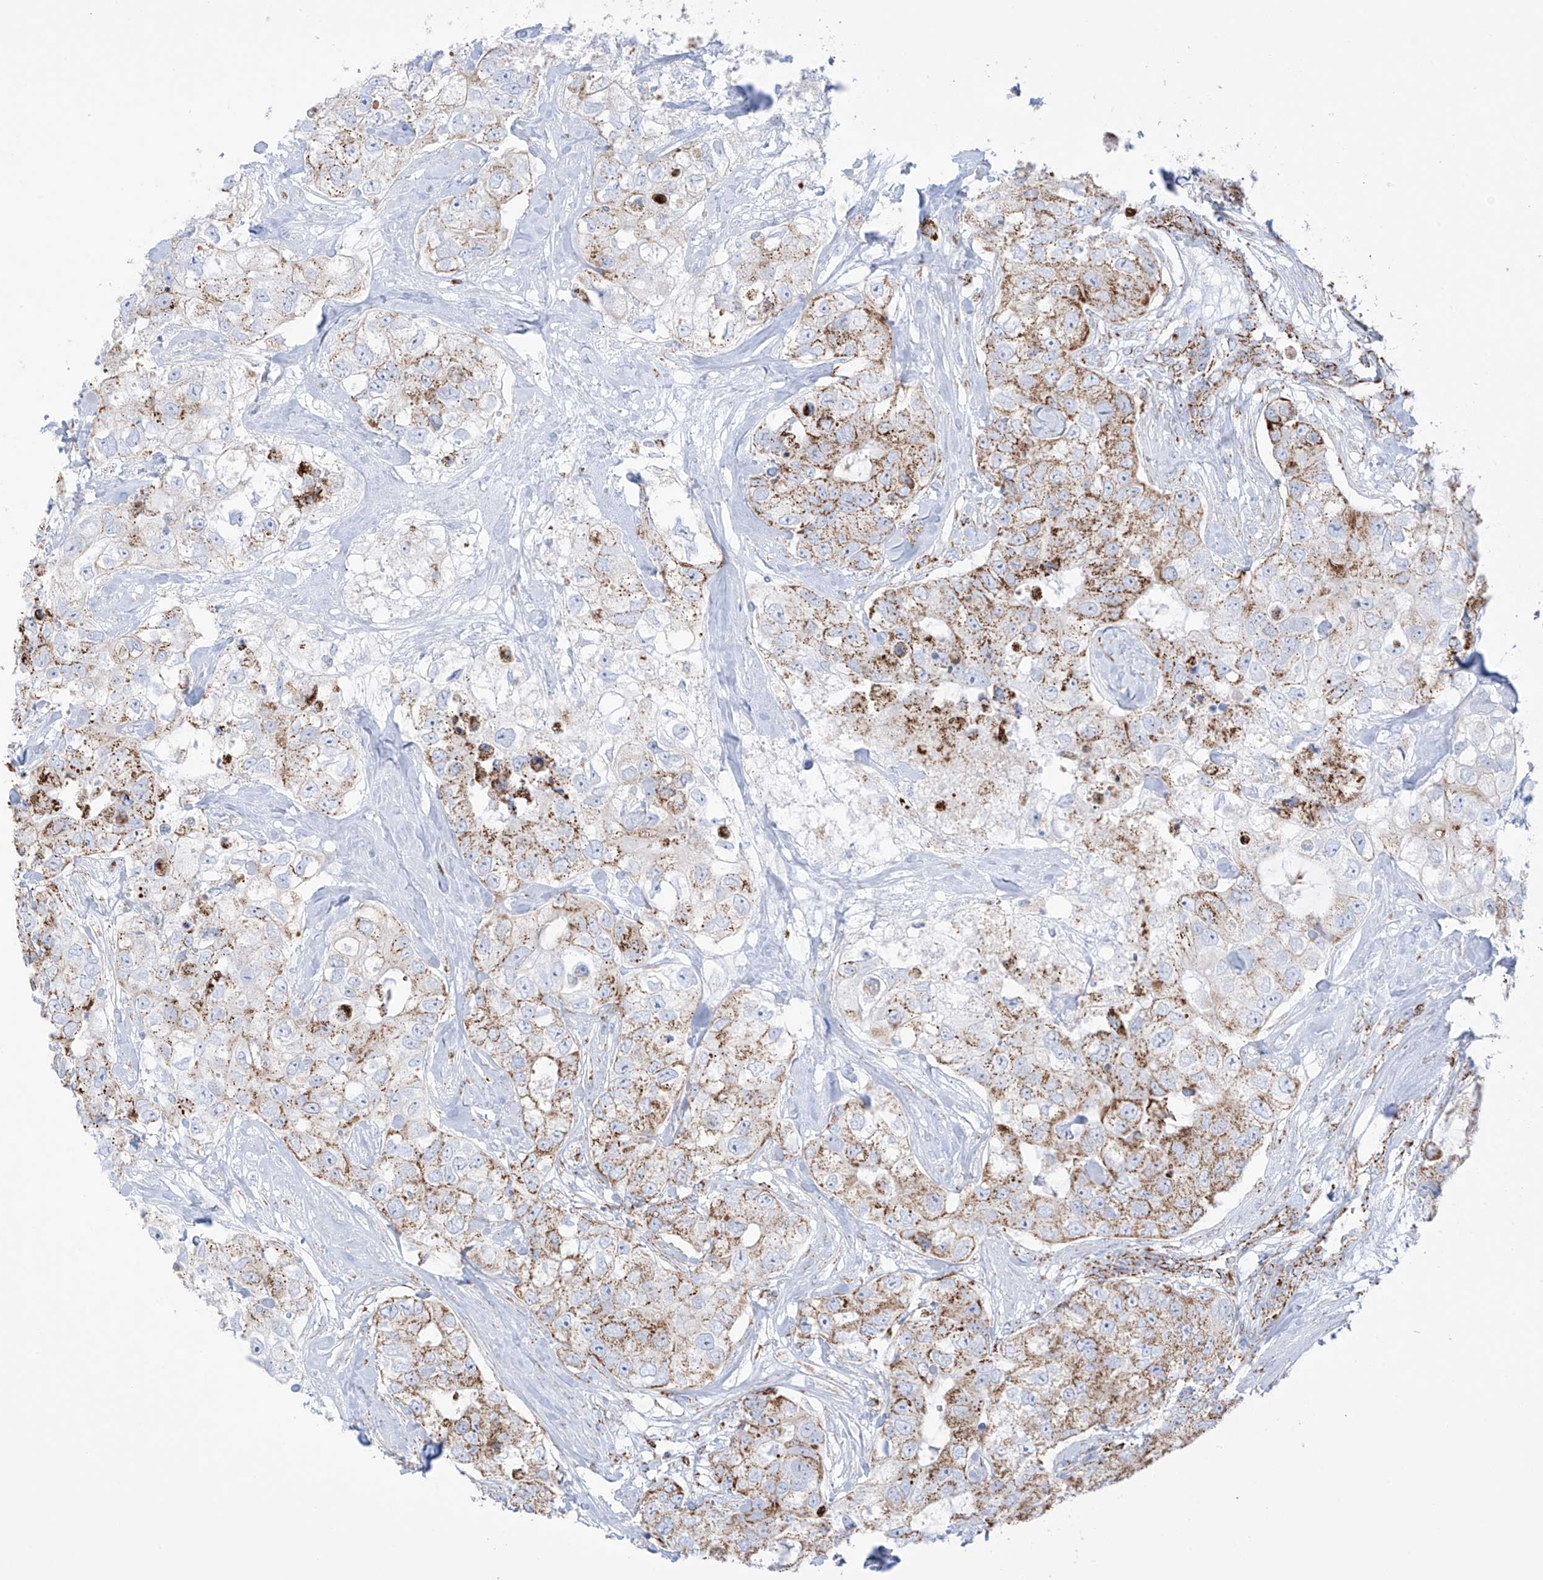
{"staining": {"intensity": "moderate", "quantity": ">75%", "location": "cytoplasmic/membranous"}, "tissue": "breast cancer", "cell_type": "Tumor cells", "image_type": "cancer", "snomed": [{"axis": "morphology", "description": "Duct carcinoma"}, {"axis": "topography", "description": "Breast"}], "caption": "Human breast infiltrating ductal carcinoma stained for a protein (brown) exhibits moderate cytoplasmic/membranous positive staining in approximately >75% of tumor cells.", "gene": "XKR3", "patient": {"sex": "female", "age": 62}}